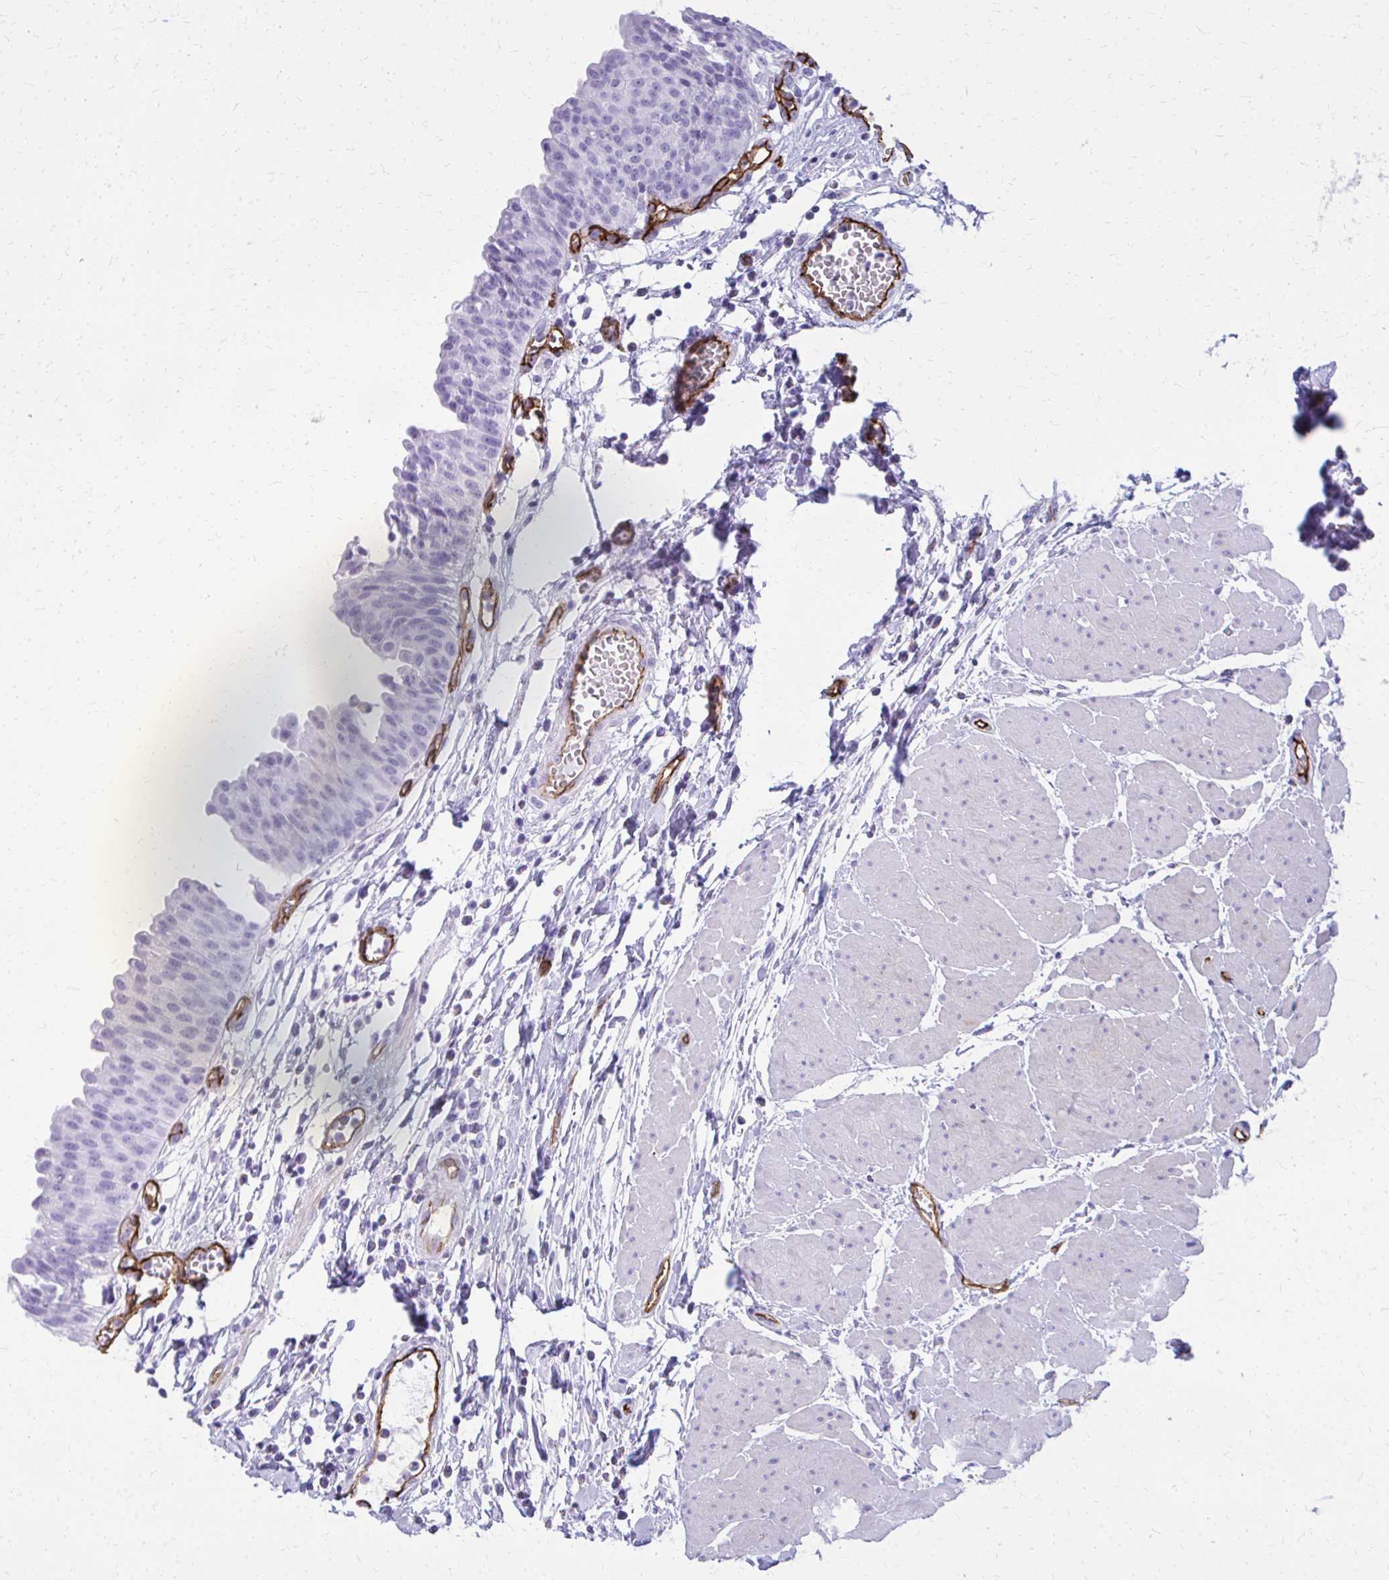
{"staining": {"intensity": "negative", "quantity": "none", "location": "none"}, "tissue": "urinary bladder", "cell_type": "Urothelial cells", "image_type": "normal", "snomed": [{"axis": "morphology", "description": "Normal tissue, NOS"}, {"axis": "topography", "description": "Urinary bladder"}], "caption": "DAB (3,3'-diaminobenzidine) immunohistochemical staining of benign urinary bladder demonstrates no significant staining in urothelial cells.", "gene": "TPSG1", "patient": {"sex": "male", "age": 64}}